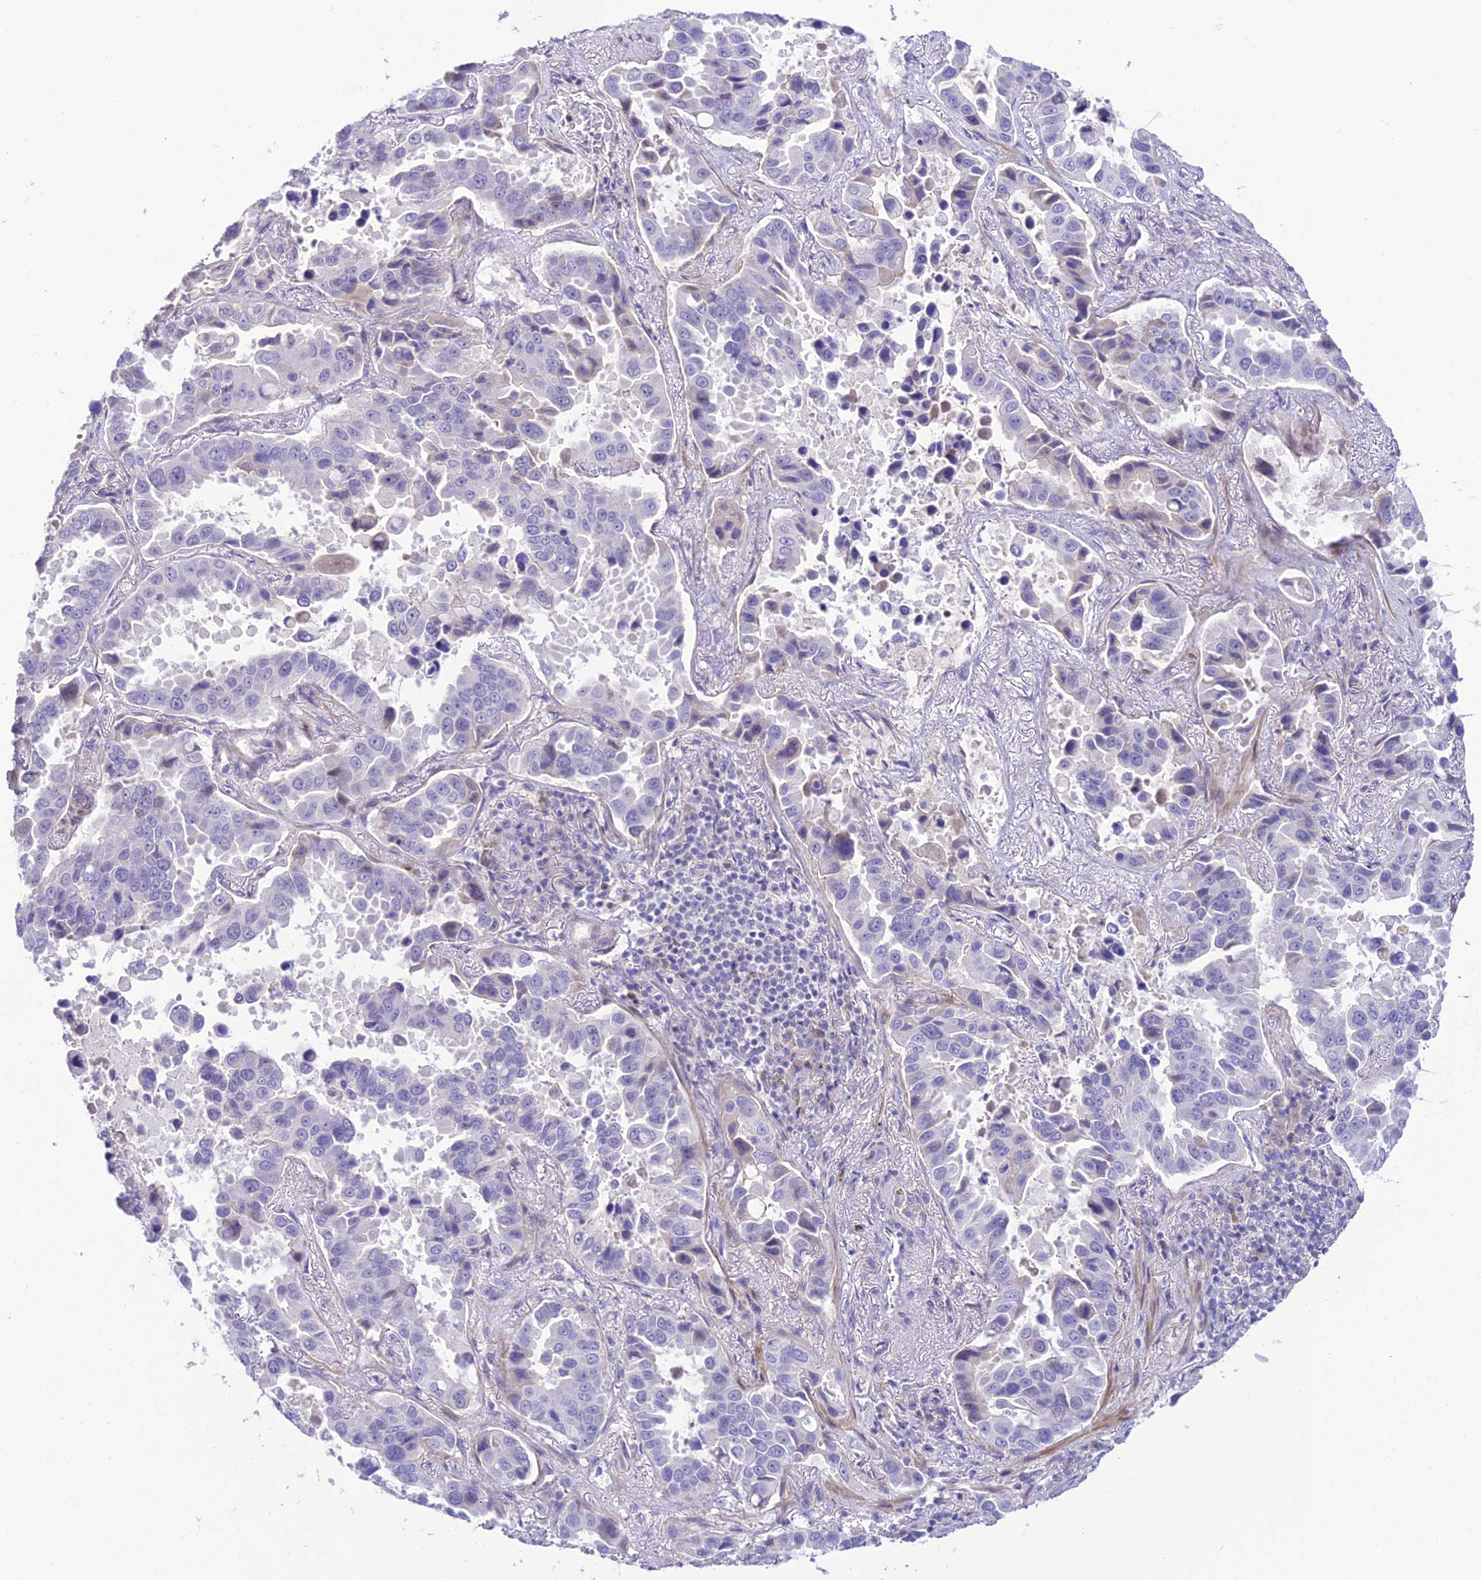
{"staining": {"intensity": "negative", "quantity": "none", "location": "none"}, "tissue": "lung cancer", "cell_type": "Tumor cells", "image_type": "cancer", "snomed": [{"axis": "morphology", "description": "Adenocarcinoma, NOS"}, {"axis": "topography", "description": "Lung"}], "caption": "The image demonstrates no staining of tumor cells in adenocarcinoma (lung).", "gene": "TEKT3", "patient": {"sex": "male", "age": 64}}